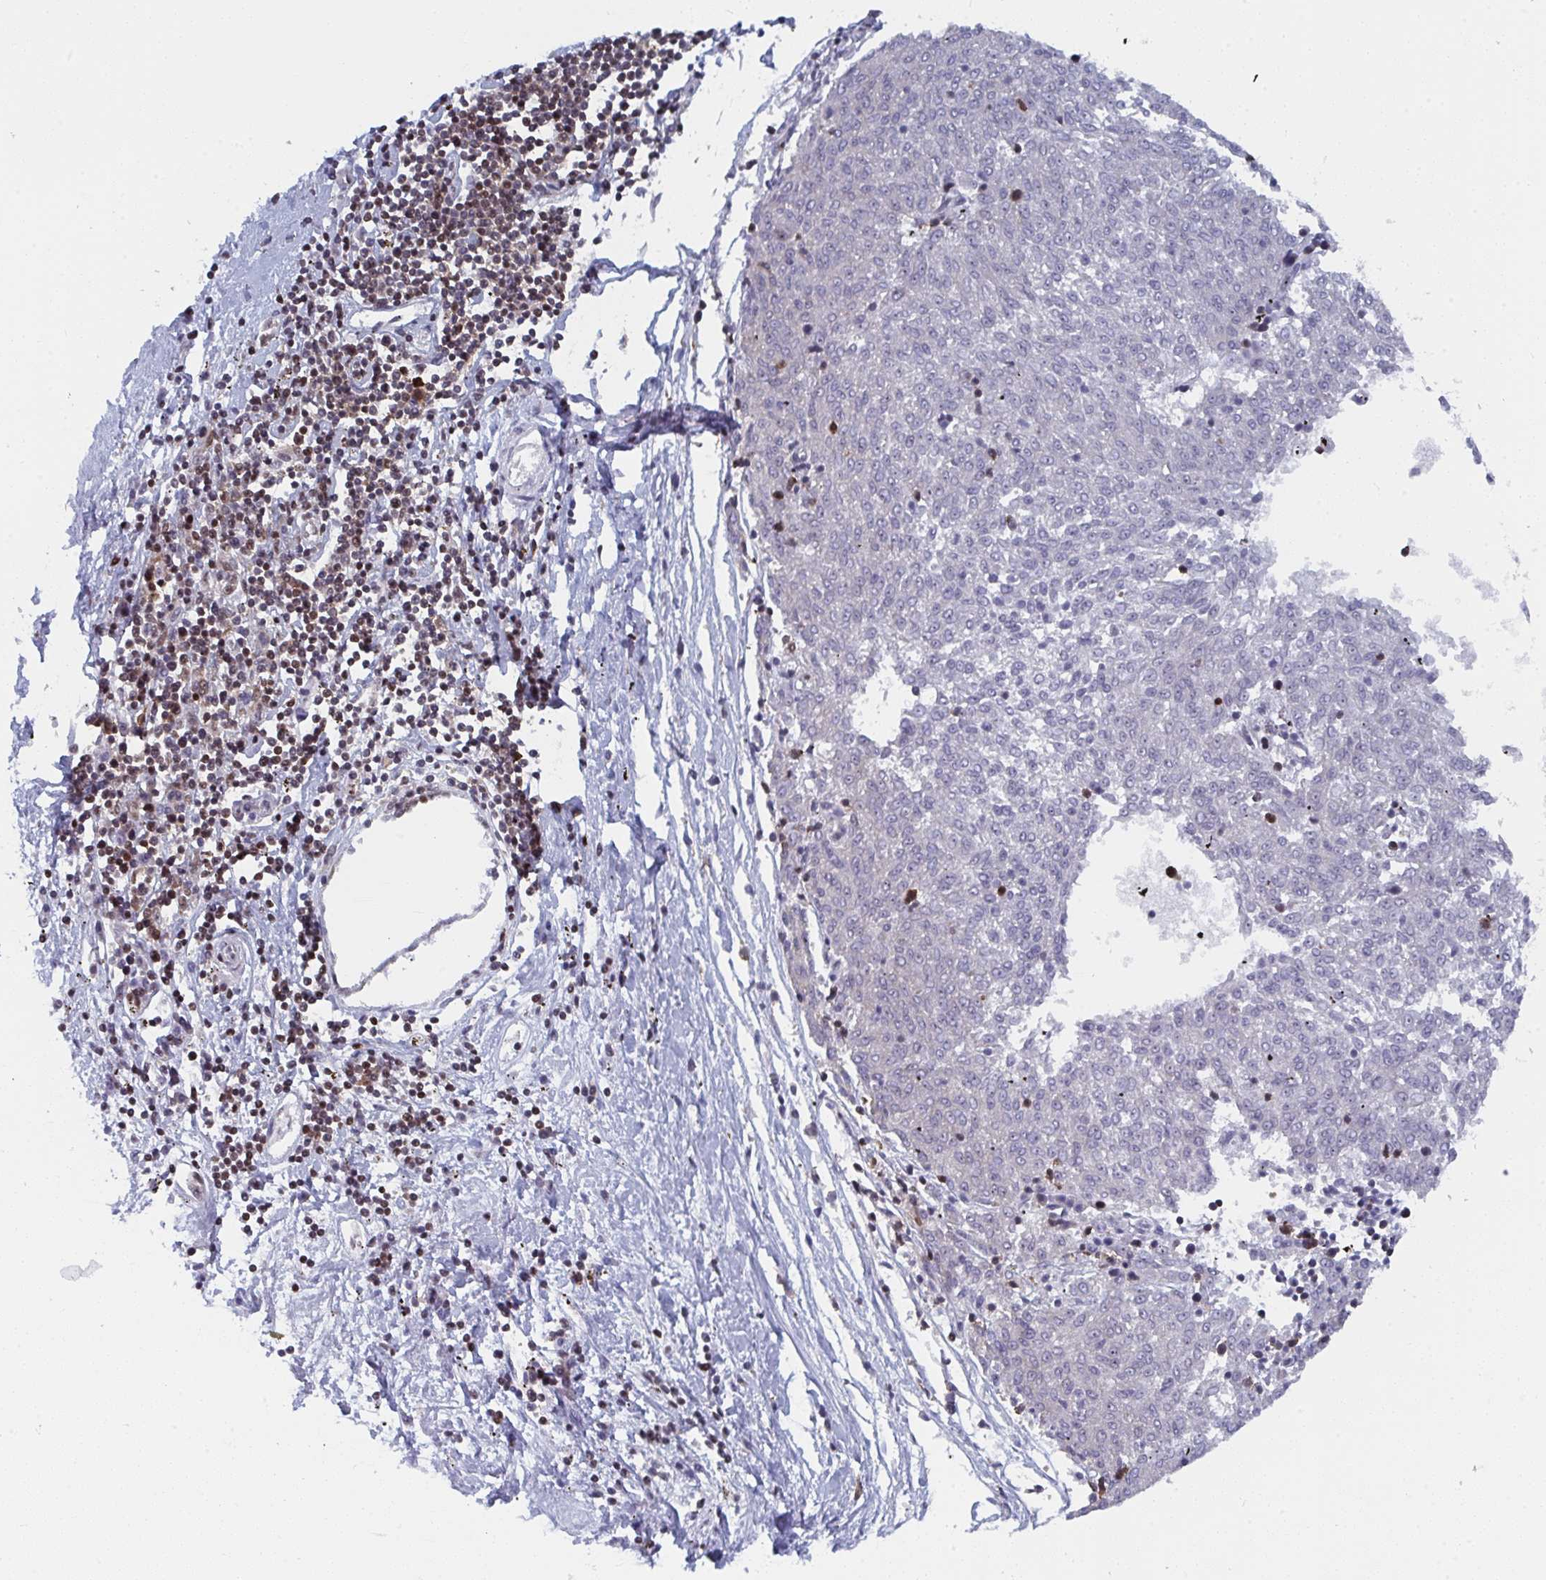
{"staining": {"intensity": "negative", "quantity": "none", "location": "none"}, "tissue": "melanoma", "cell_type": "Tumor cells", "image_type": "cancer", "snomed": [{"axis": "morphology", "description": "Malignant melanoma, NOS"}, {"axis": "topography", "description": "Skin"}], "caption": "Immunohistochemical staining of human melanoma reveals no significant positivity in tumor cells.", "gene": "GAR1", "patient": {"sex": "female", "age": 72}}